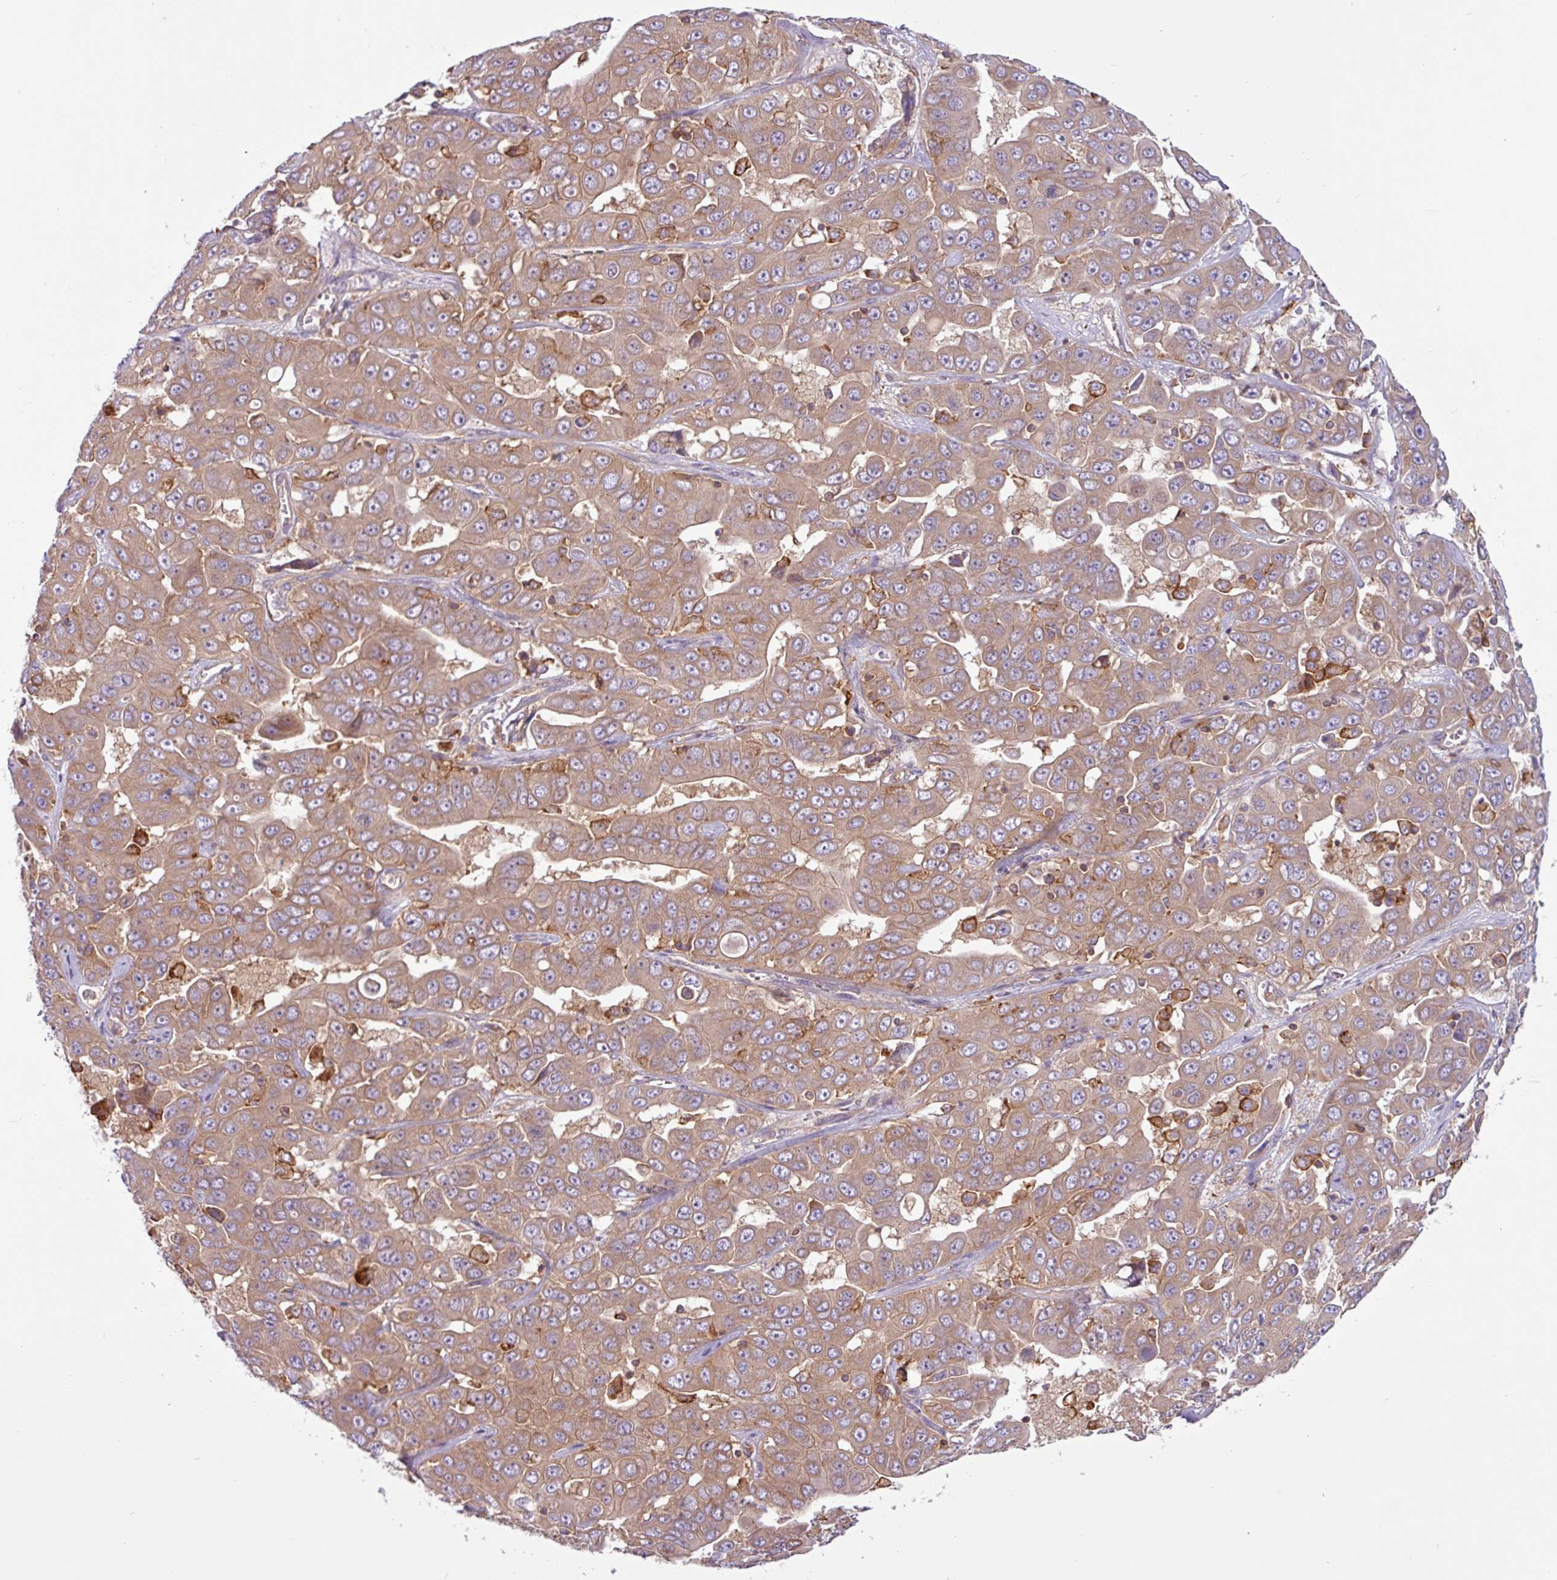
{"staining": {"intensity": "moderate", "quantity": ">75%", "location": "cytoplasmic/membranous"}, "tissue": "liver cancer", "cell_type": "Tumor cells", "image_type": "cancer", "snomed": [{"axis": "morphology", "description": "Cholangiocarcinoma"}, {"axis": "topography", "description": "Liver"}], "caption": "Cholangiocarcinoma (liver) stained with DAB immunohistochemistry demonstrates medium levels of moderate cytoplasmic/membranous expression in approximately >75% of tumor cells.", "gene": "ACTR3", "patient": {"sex": "female", "age": 52}}